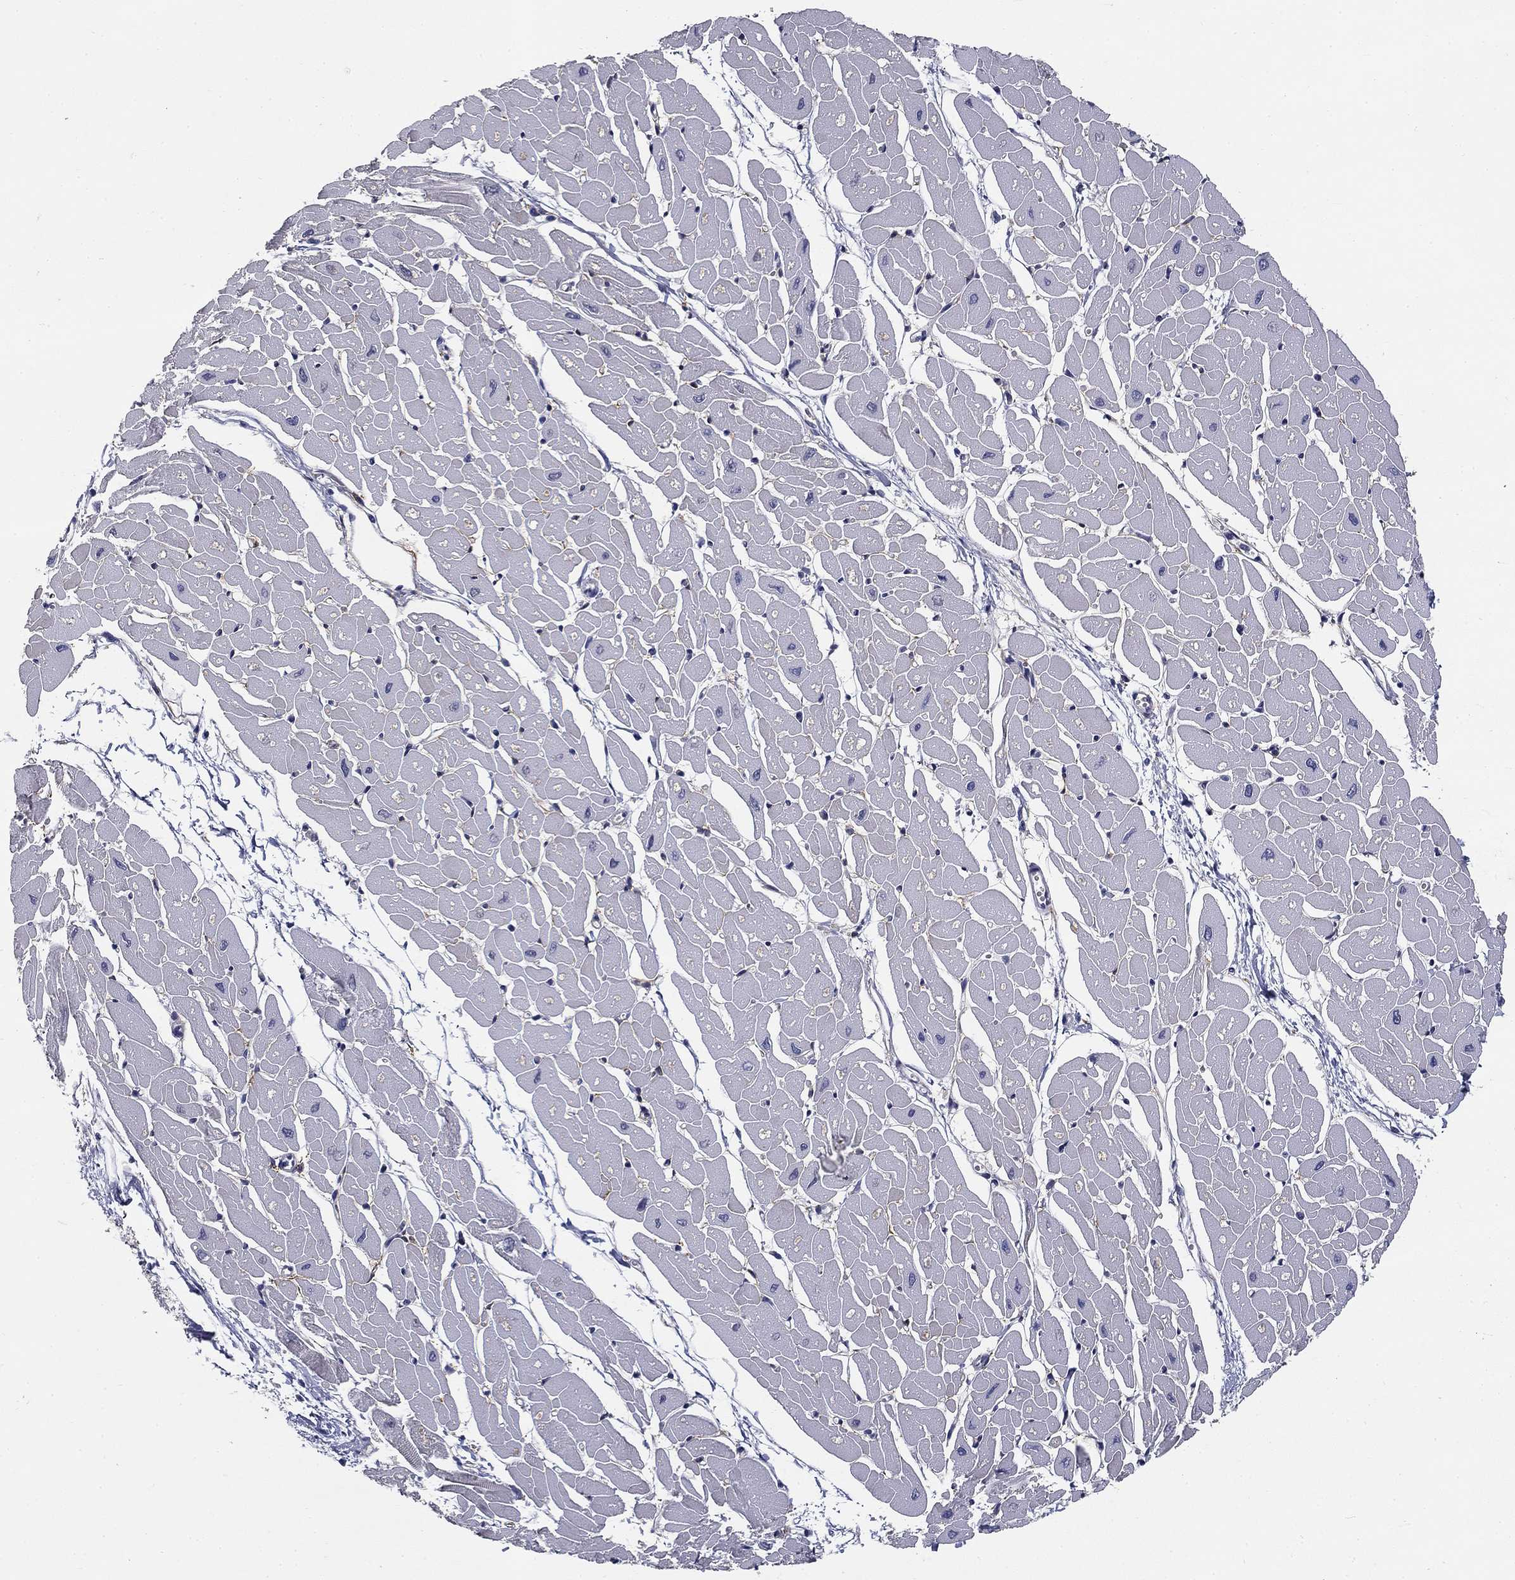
{"staining": {"intensity": "negative", "quantity": "none", "location": "none"}, "tissue": "heart muscle", "cell_type": "Cardiomyocytes", "image_type": "normal", "snomed": [{"axis": "morphology", "description": "Normal tissue, NOS"}, {"axis": "topography", "description": "Heart"}], "caption": "A micrograph of heart muscle stained for a protein demonstrates no brown staining in cardiomyocytes. Brightfield microscopy of immunohistochemistry (IHC) stained with DAB (3,3'-diaminobenzidine) (brown) and hematoxylin (blue), captured at high magnification.", "gene": "CD274", "patient": {"sex": "male", "age": 57}}